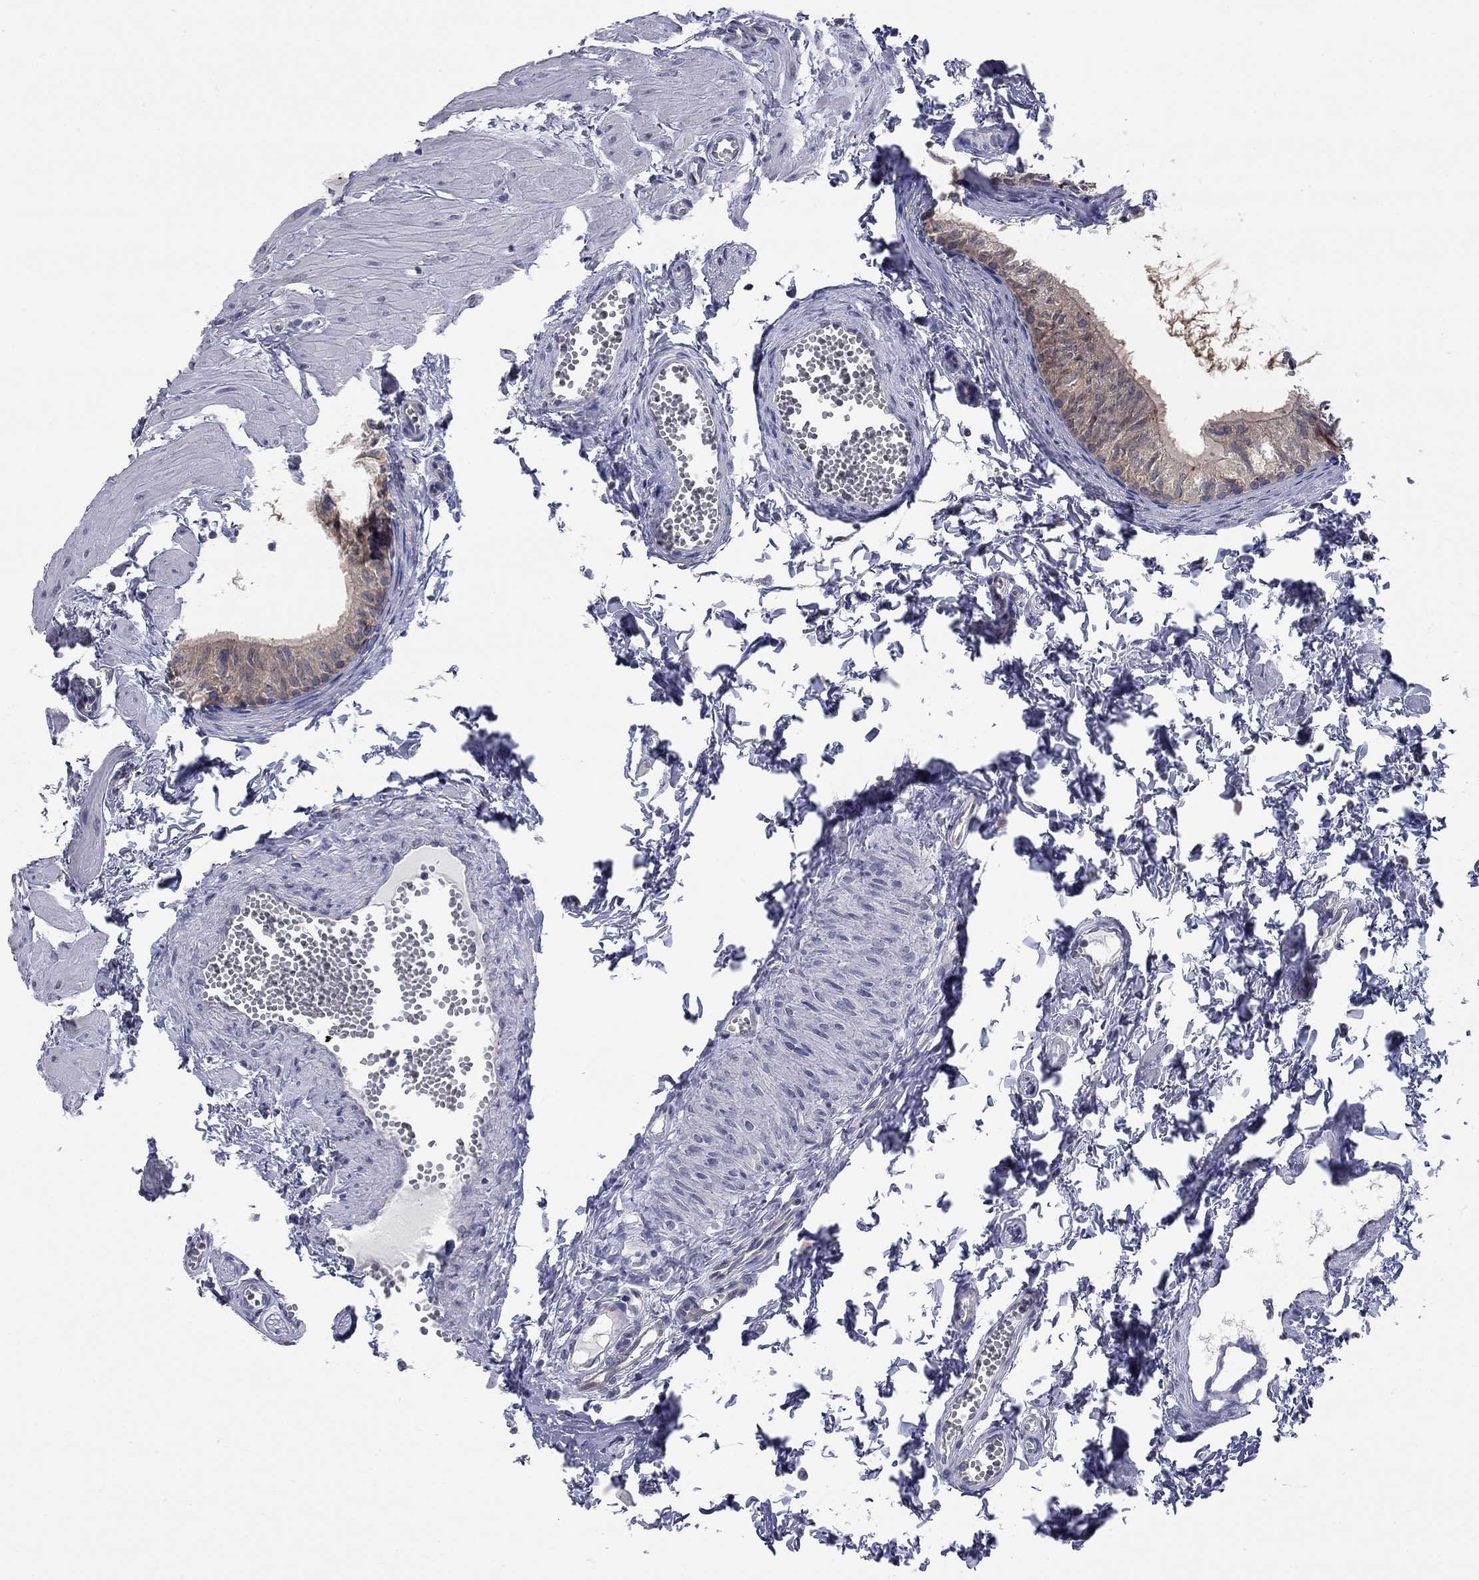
{"staining": {"intensity": "moderate", "quantity": ">75%", "location": "cytoplasmic/membranous"}, "tissue": "epididymis", "cell_type": "Glandular cells", "image_type": "normal", "snomed": [{"axis": "morphology", "description": "Normal tissue, NOS"}, {"axis": "topography", "description": "Epididymis"}], "caption": "A high-resolution image shows IHC staining of unremarkable epididymis, which displays moderate cytoplasmic/membranous expression in about >75% of glandular cells.", "gene": "ENSG00000255639", "patient": {"sex": "male", "age": 22}}